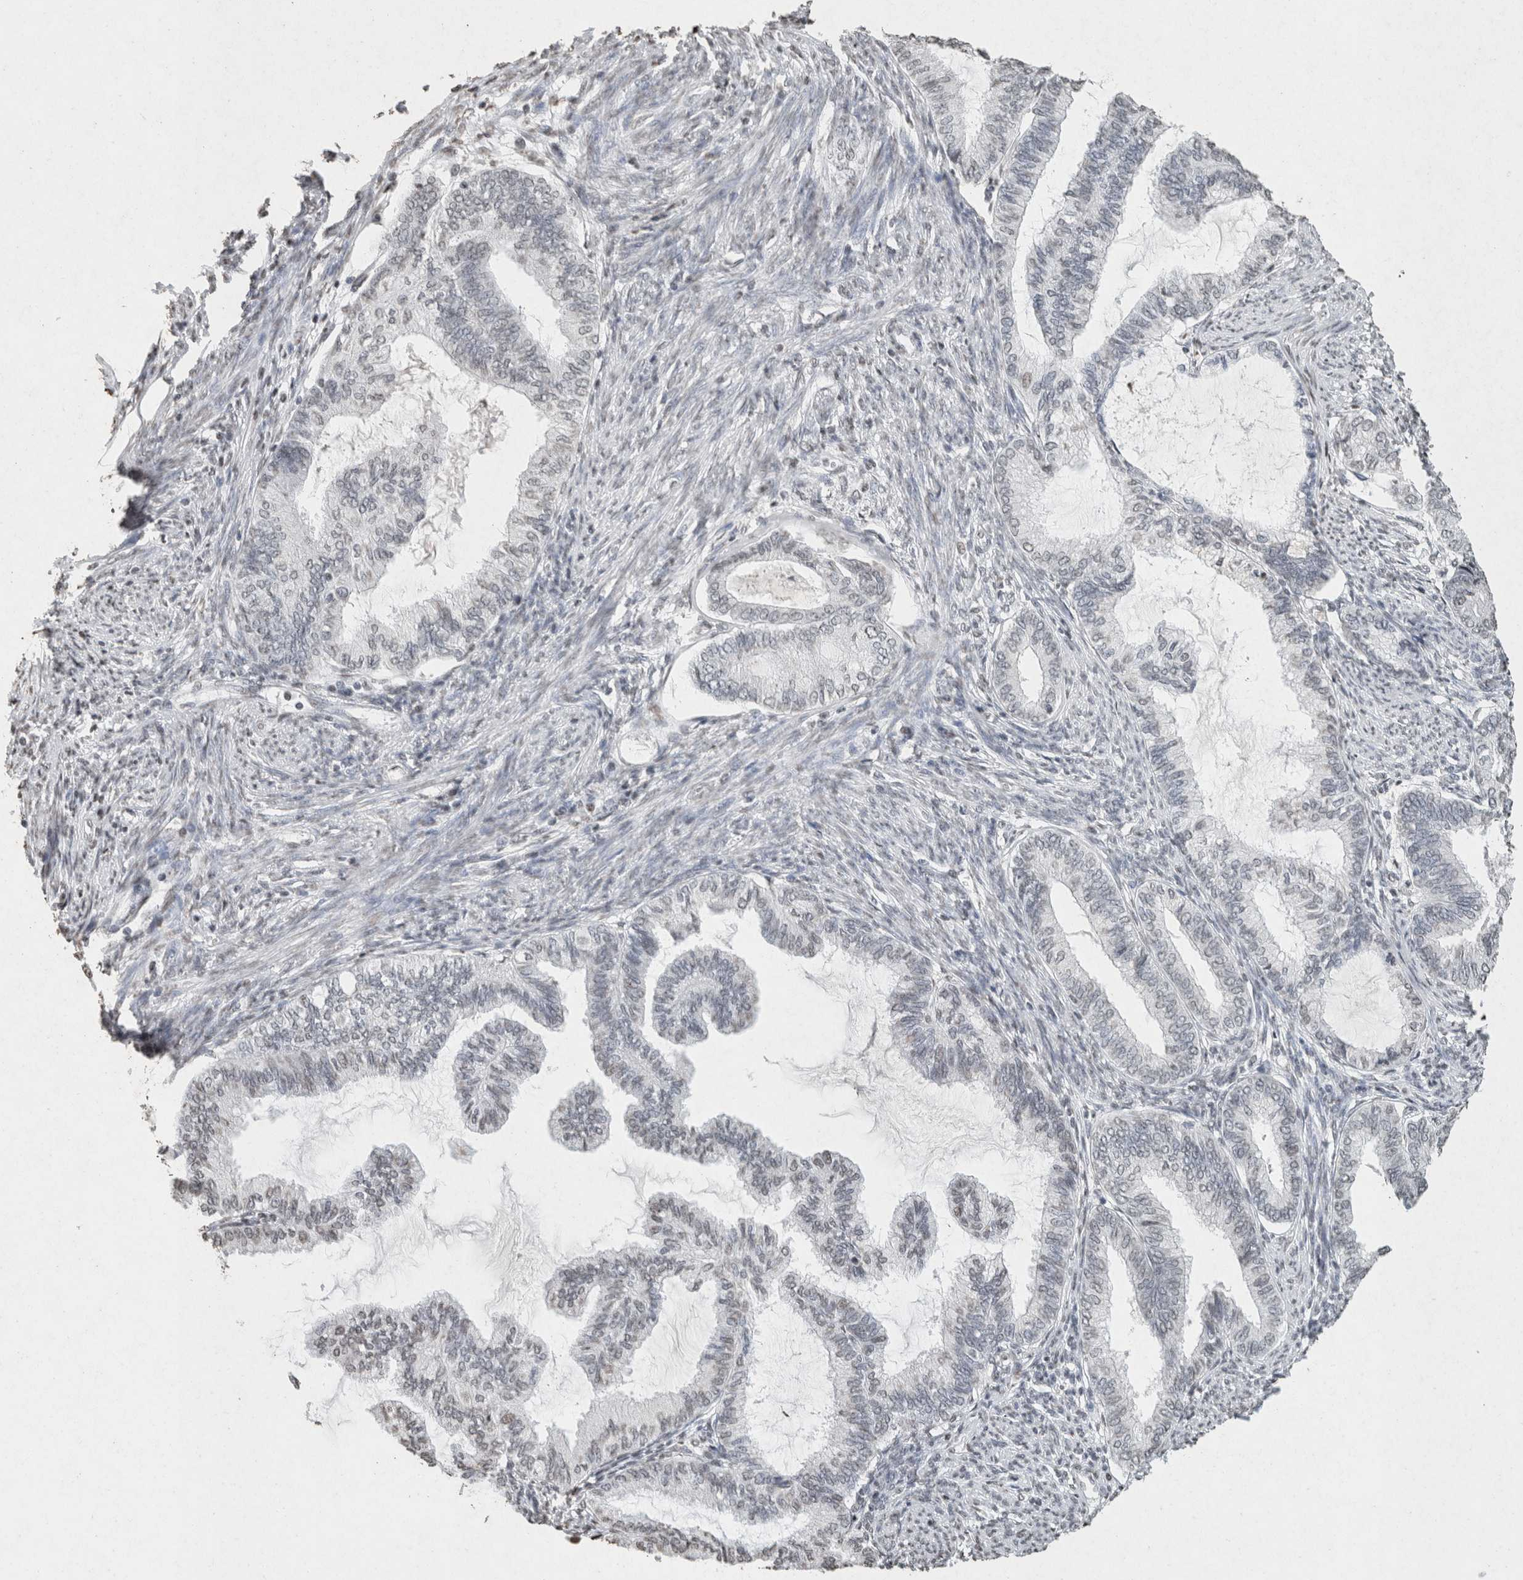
{"staining": {"intensity": "negative", "quantity": "none", "location": "none"}, "tissue": "endometrial cancer", "cell_type": "Tumor cells", "image_type": "cancer", "snomed": [{"axis": "morphology", "description": "Adenocarcinoma, NOS"}, {"axis": "topography", "description": "Endometrium"}], "caption": "This is a micrograph of immunohistochemistry (IHC) staining of adenocarcinoma (endometrial), which shows no positivity in tumor cells. (Immunohistochemistry, brightfield microscopy, high magnification).", "gene": "CNTN1", "patient": {"sex": "female", "age": 86}}